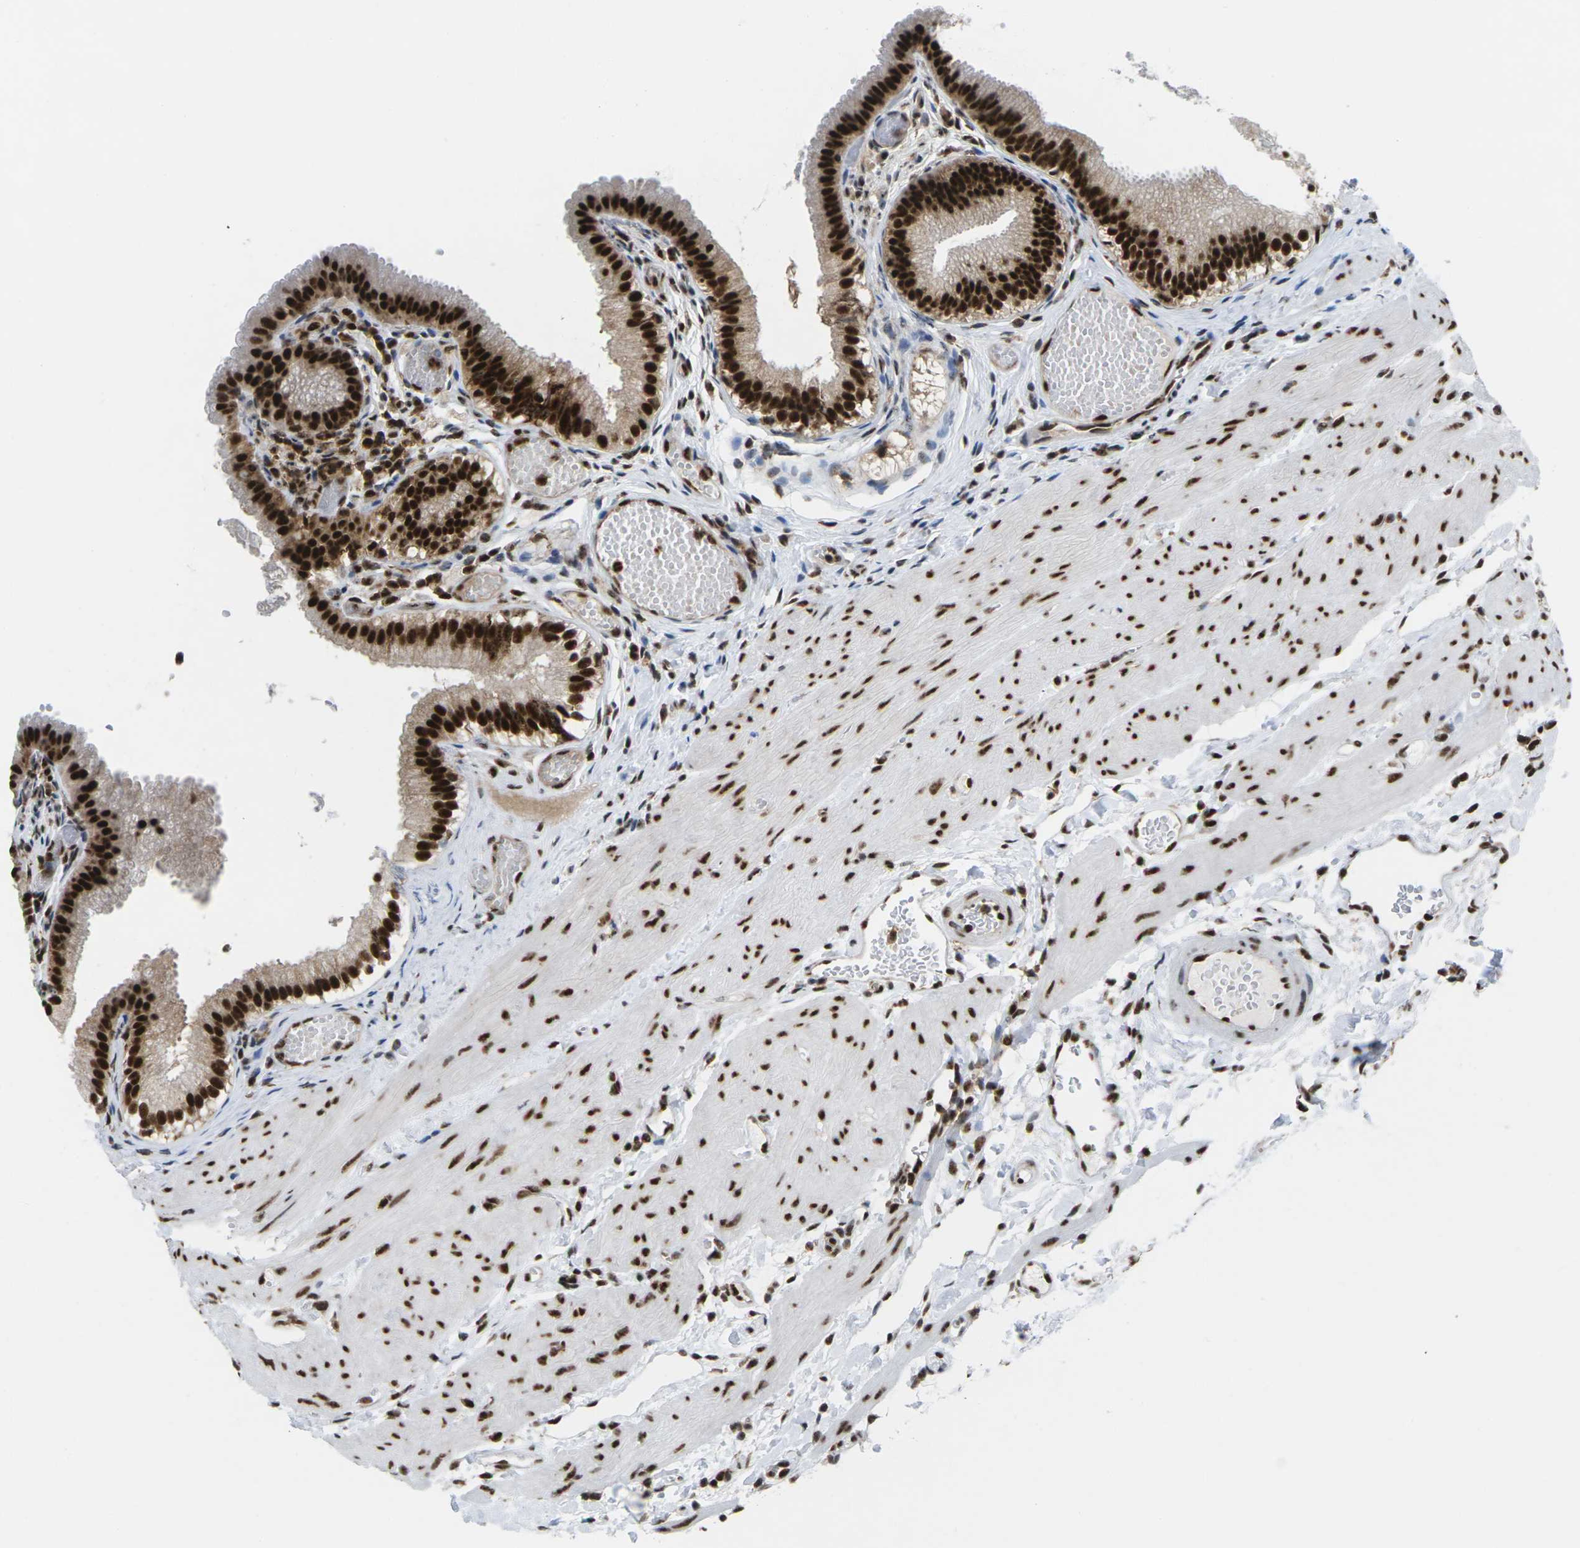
{"staining": {"intensity": "strong", "quantity": ">75%", "location": "nuclear"}, "tissue": "gallbladder", "cell_type": "Glandular cells", "image_type": "normal", "snomed": [{"axis": "morphology", "description": "Normal tissue, NOS"}, {"axis": "topography", "description": "Gallbladder"}], "caption": "Benign gallbladder was stained to show a protein in brown. There is high levels of strong nuclear staining in approximately >75% of glandular cells.", "gene": "MAGOH", "patient": {"sex": "female", "age": 26}}